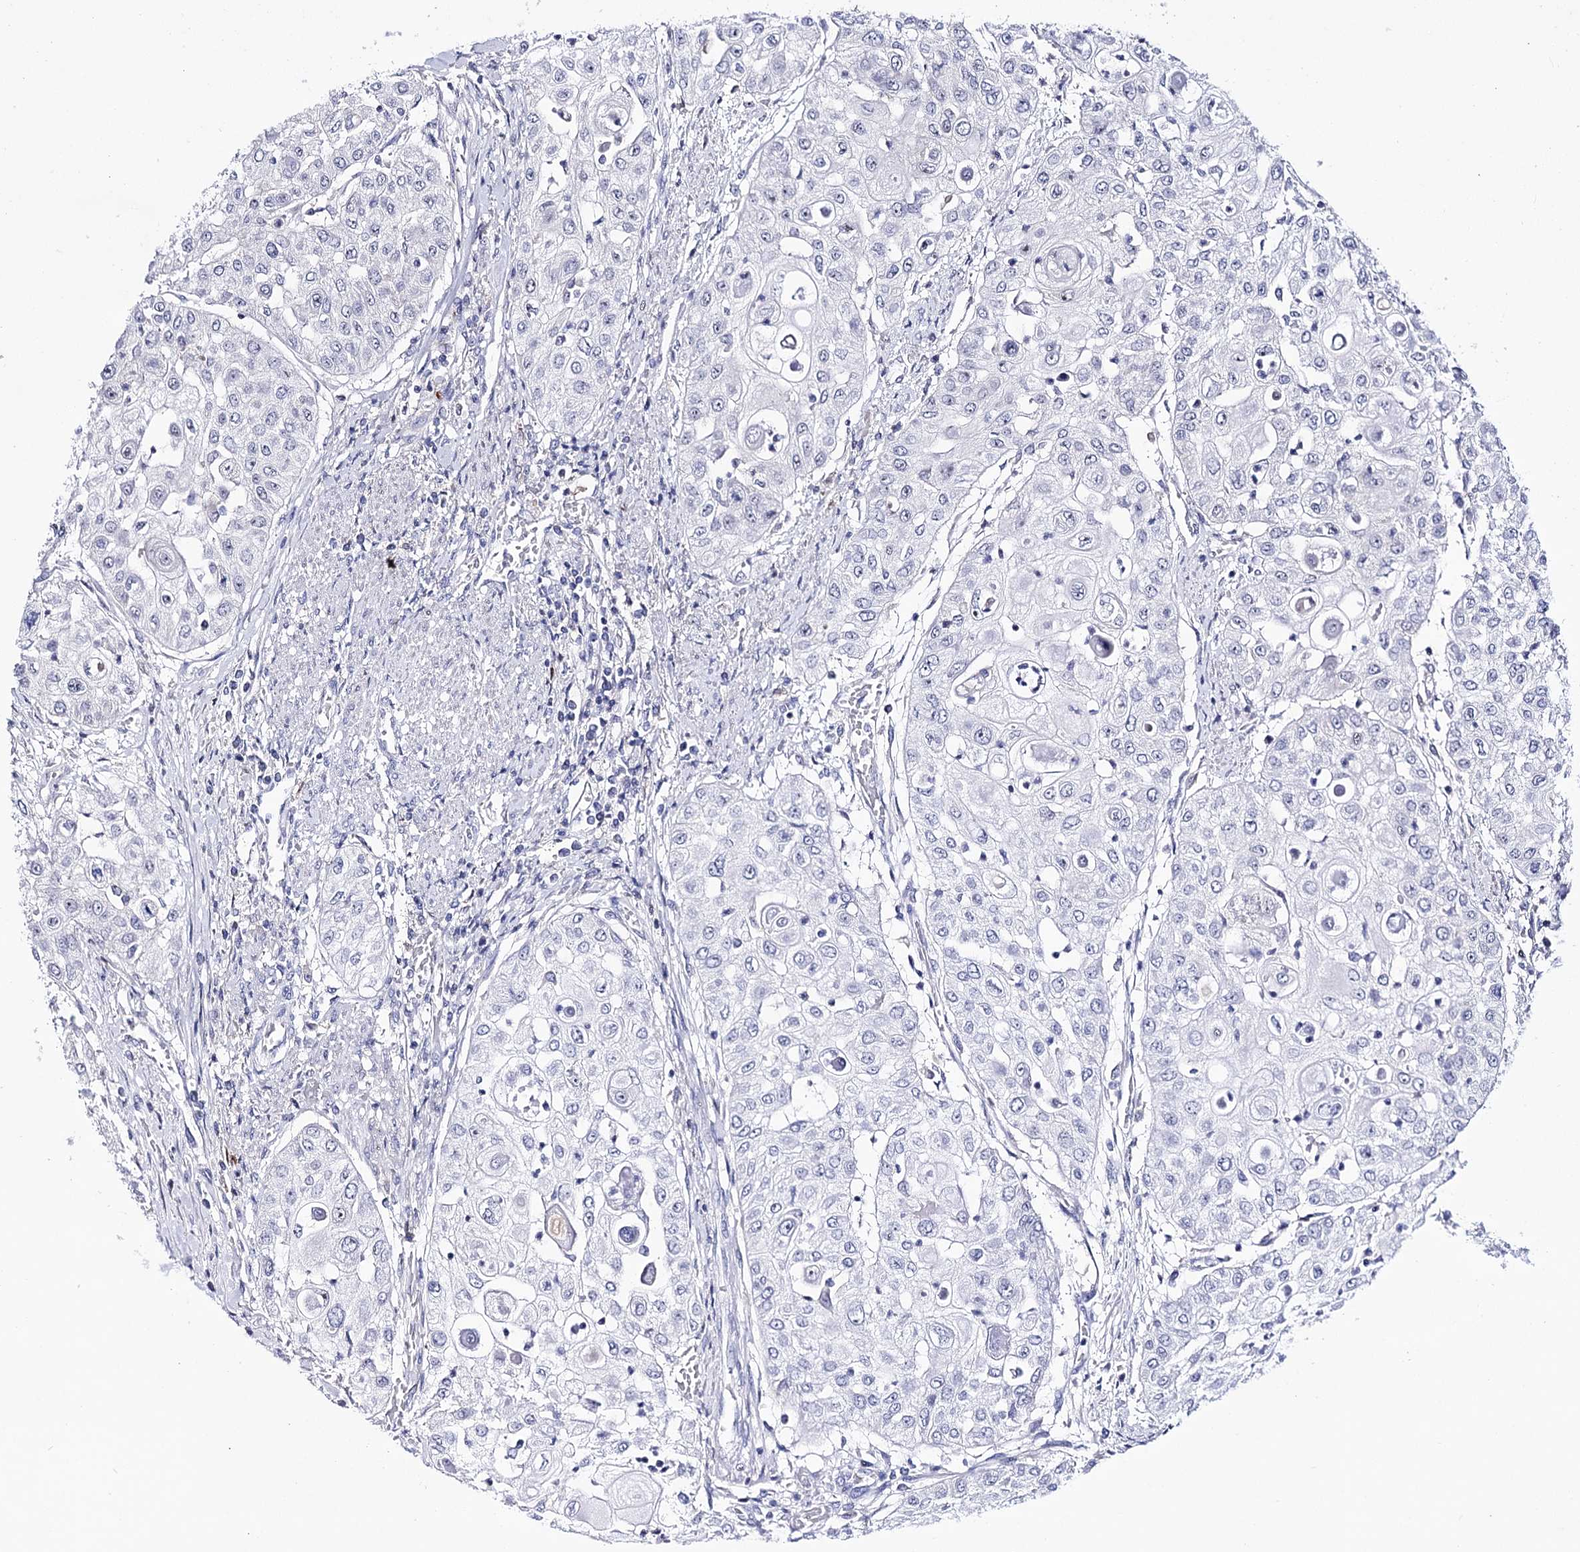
{"staining": {"intensity": "negative", "quantity": "none", "location": "none"}, "tissue": "urothelial cancer", "cell_type": "Tumor cells", "image_type": "cancer", "snomed": [{"axis": "morphology", "description": "Urothelial carcinoma, High grade"}, {"axis": "topography", "description": "Urinary bladder"}], "caption": "Tumor cells are negative for brown protein staining in urothelial cancer.", "gene": "PCGF5", "patient": {"sex": "female", "age": 79}}